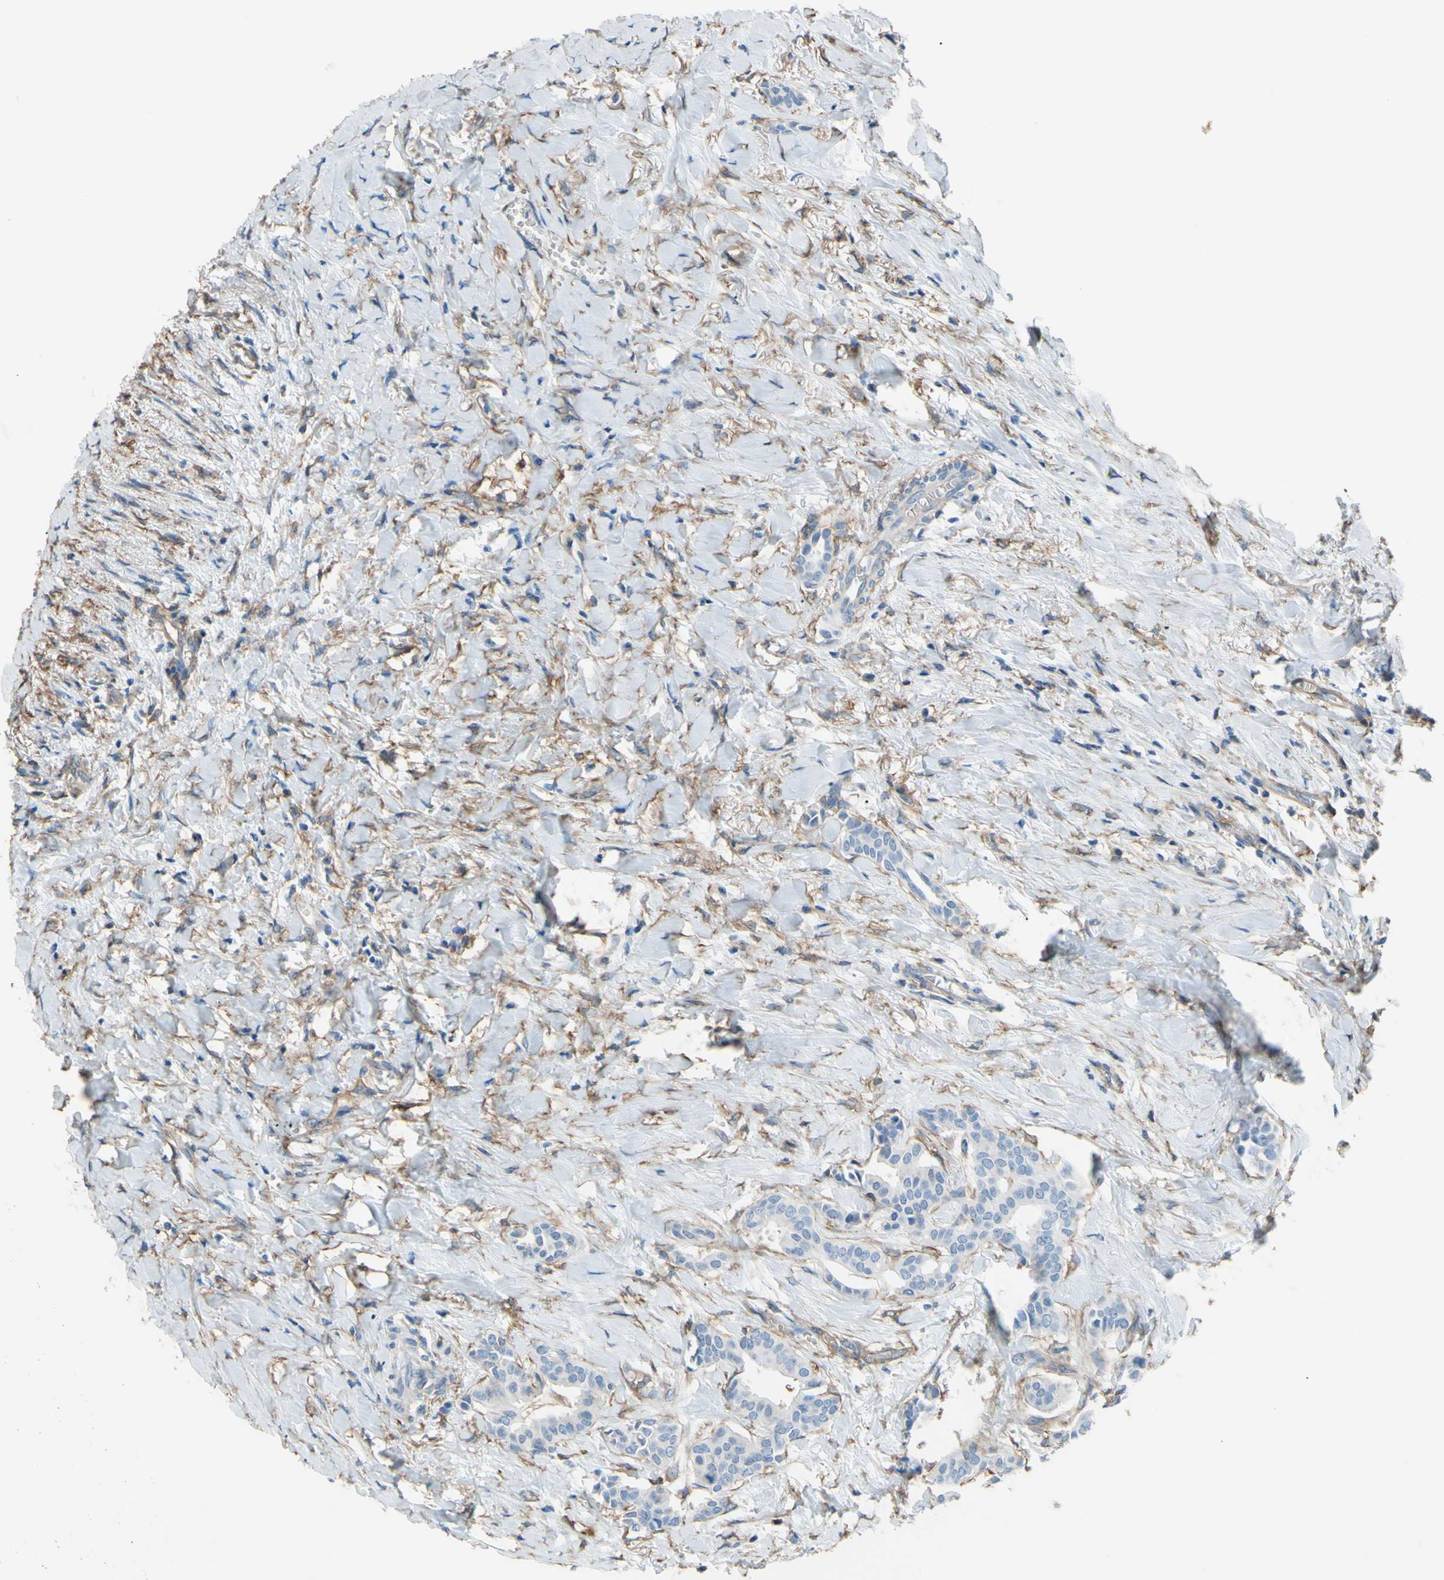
{"staining": {"intensity": "negative", "quantity": "none", "location": "none"}, "tissue": "head and neck cancer", "cell_type": "Tumor cells", "image_type": "cancer", "snomed": [{"axis": "morphology", "description": "Adenocarcinoma, NOS"}, {"axis": "topography", "description": "Salivary gland"}, {"axis": "topography", "description": "Head-Neck"}], "caption": "Protein analysis of head and neck cancer (adenocarcinoma) displays no significant staining in tumor cells. The staining is performed using DAB brown chromogen with nuclei counter-stained in using hematoxylin.", "gene": "ADD1", "patient": {"sex": "female", "age": 59}}